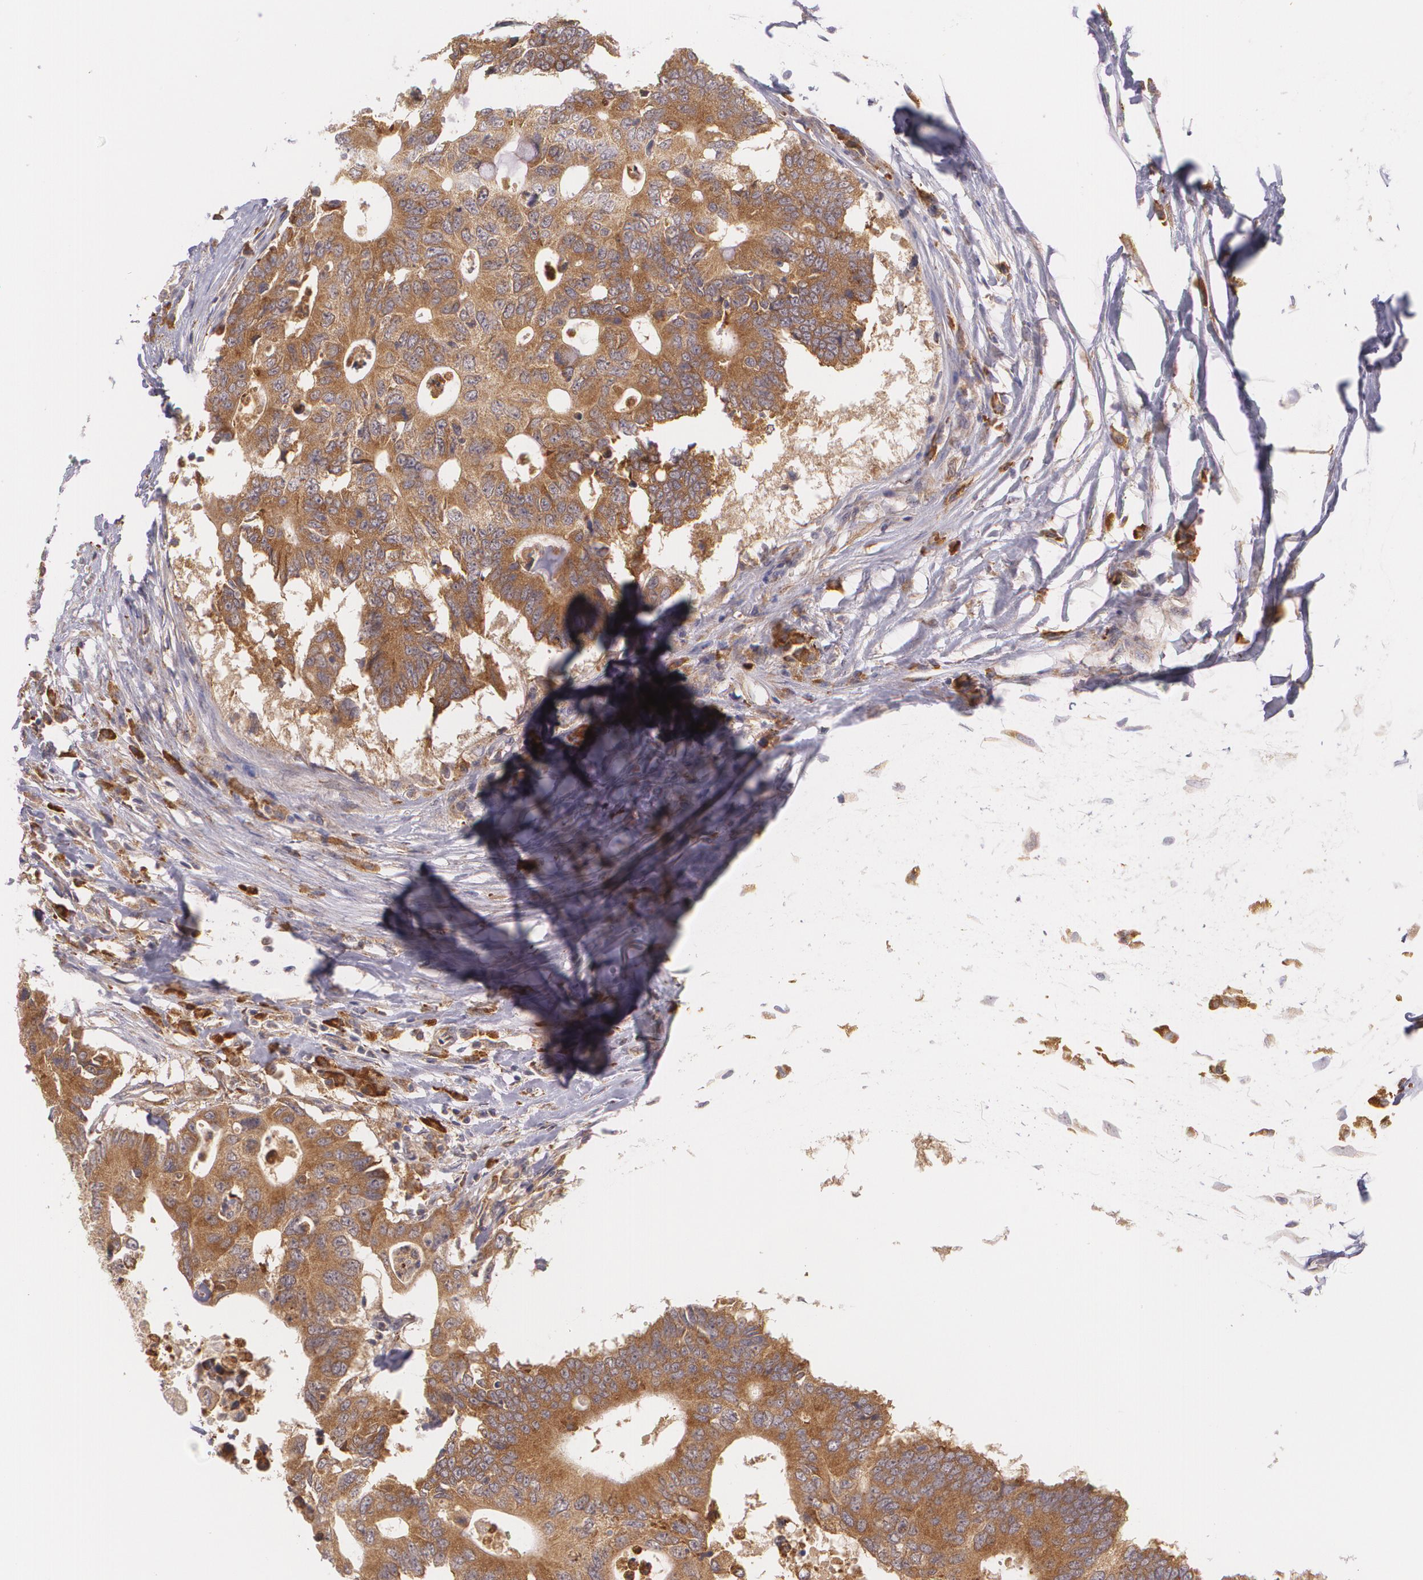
{"staining": {"intensity": "moderate", "quantity": ">75%", "location": "cytoplasmic/membranous"}, "tissue": "colorectal cancer", "cell_type": "Tumor cells", "image_type": "cancer", "snomed": [{"axis": "morphology", "description": "Adenocarcinoma, NOS"}, {"axis": "topography", "description": "Colon"}], "caption": "Immunohistochemistry (IHC) of adenocarcinoma (colorectal) reveals medium levels of moderate cytoplasmic/membranous staining in about >75% of tumor cells.", "gene": "CCL17", "patient": {"sex": "male", "age": 71}}